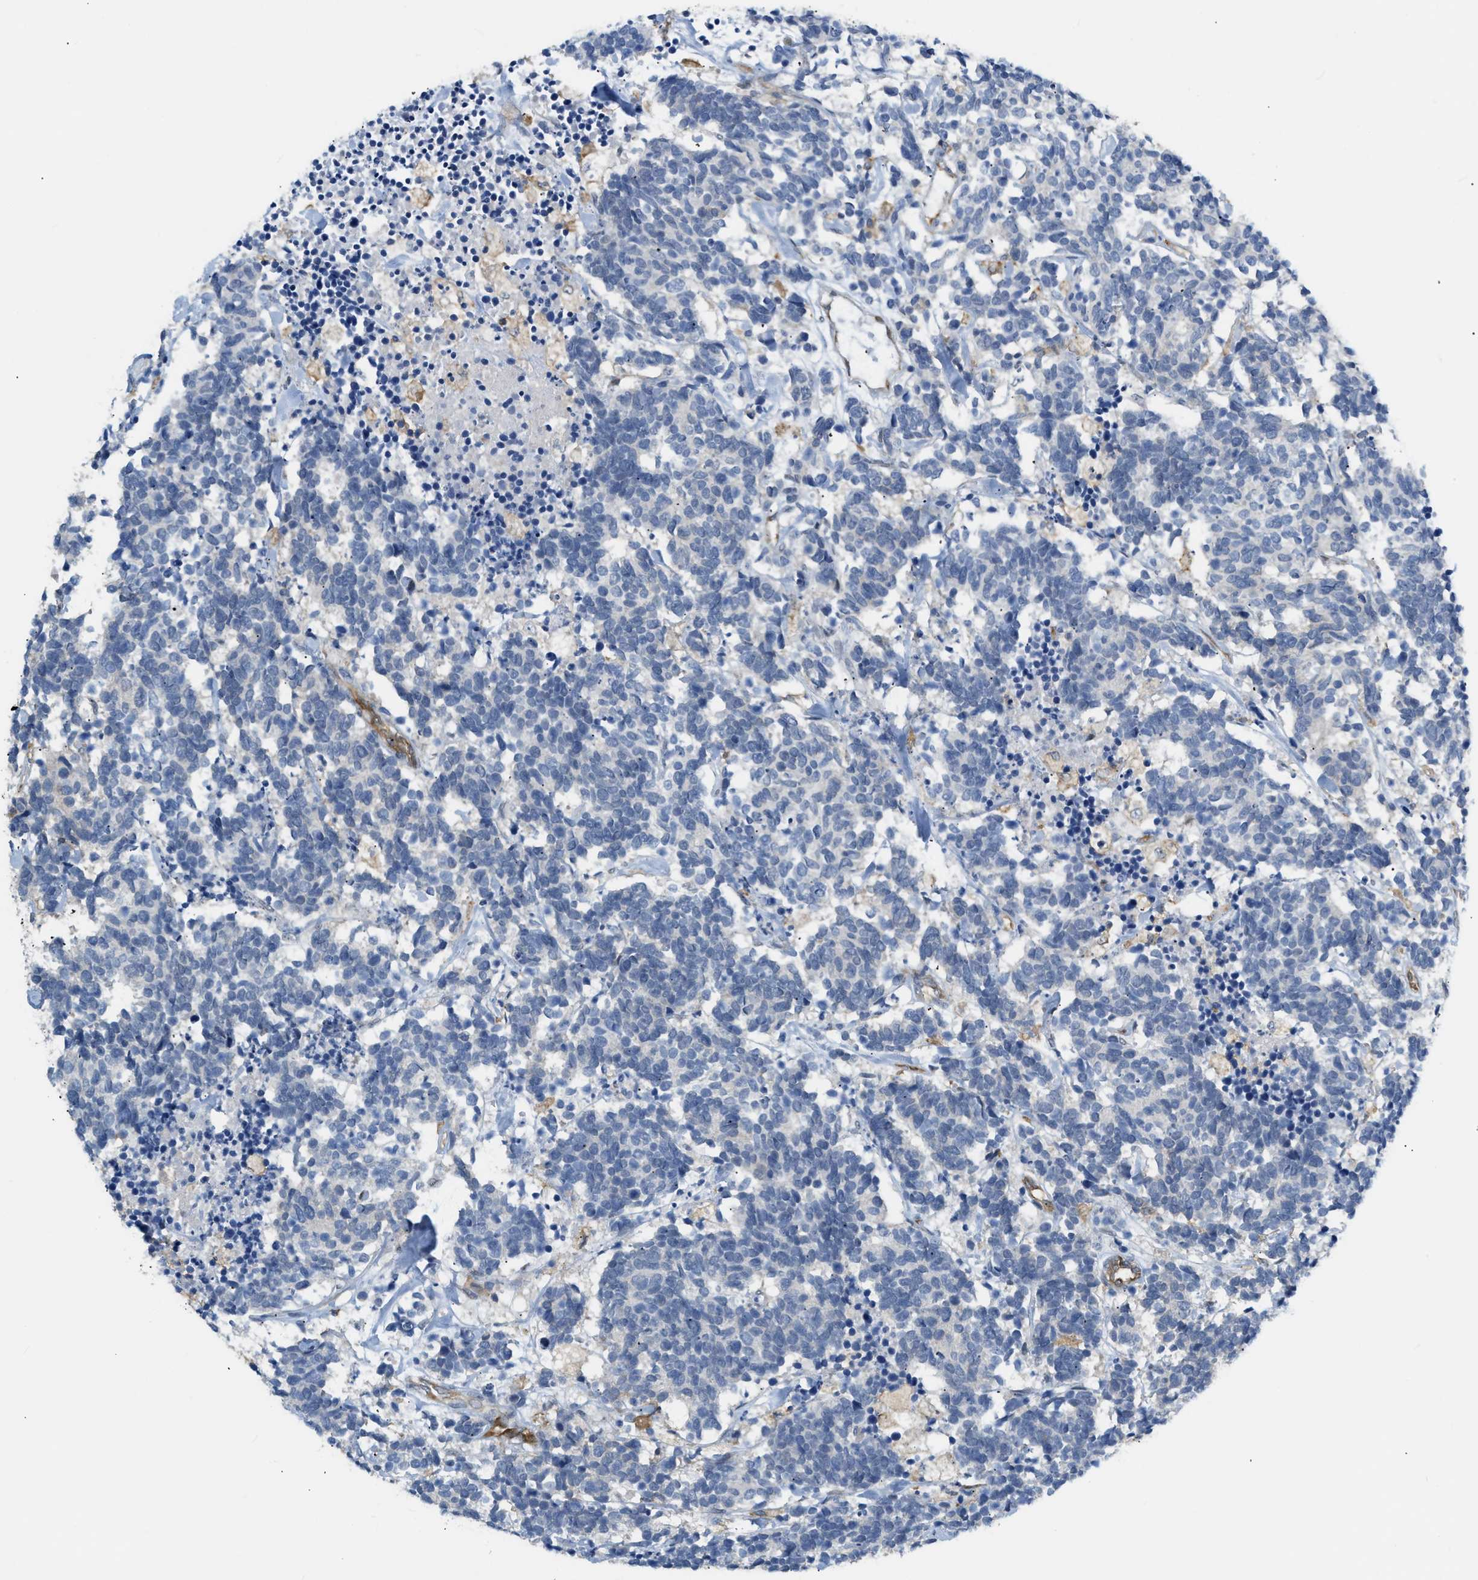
{"staining": {"intensity": "negative", "quantity": "none", "location": "none"}, "tissue": "carcinoid", "cell_type": "Tumor cells", "image_type": "cancer", "snomed": [{"axis": "morphology", "description": "Carcinoma, NOS"}, {"axis": "morphology", "description": "Carcinoid, malignant, NOS"}, {"axis": "topography", "description": "Urinary bladder"}], "caption": "High power microscopy micrograph of an immunohistochemistry (IHC) image of malignant carcinoid, revealing no significant positivity in tumor cells.", "gene": "ZNF408", "patient": {"sex": "male", "age": 57}}